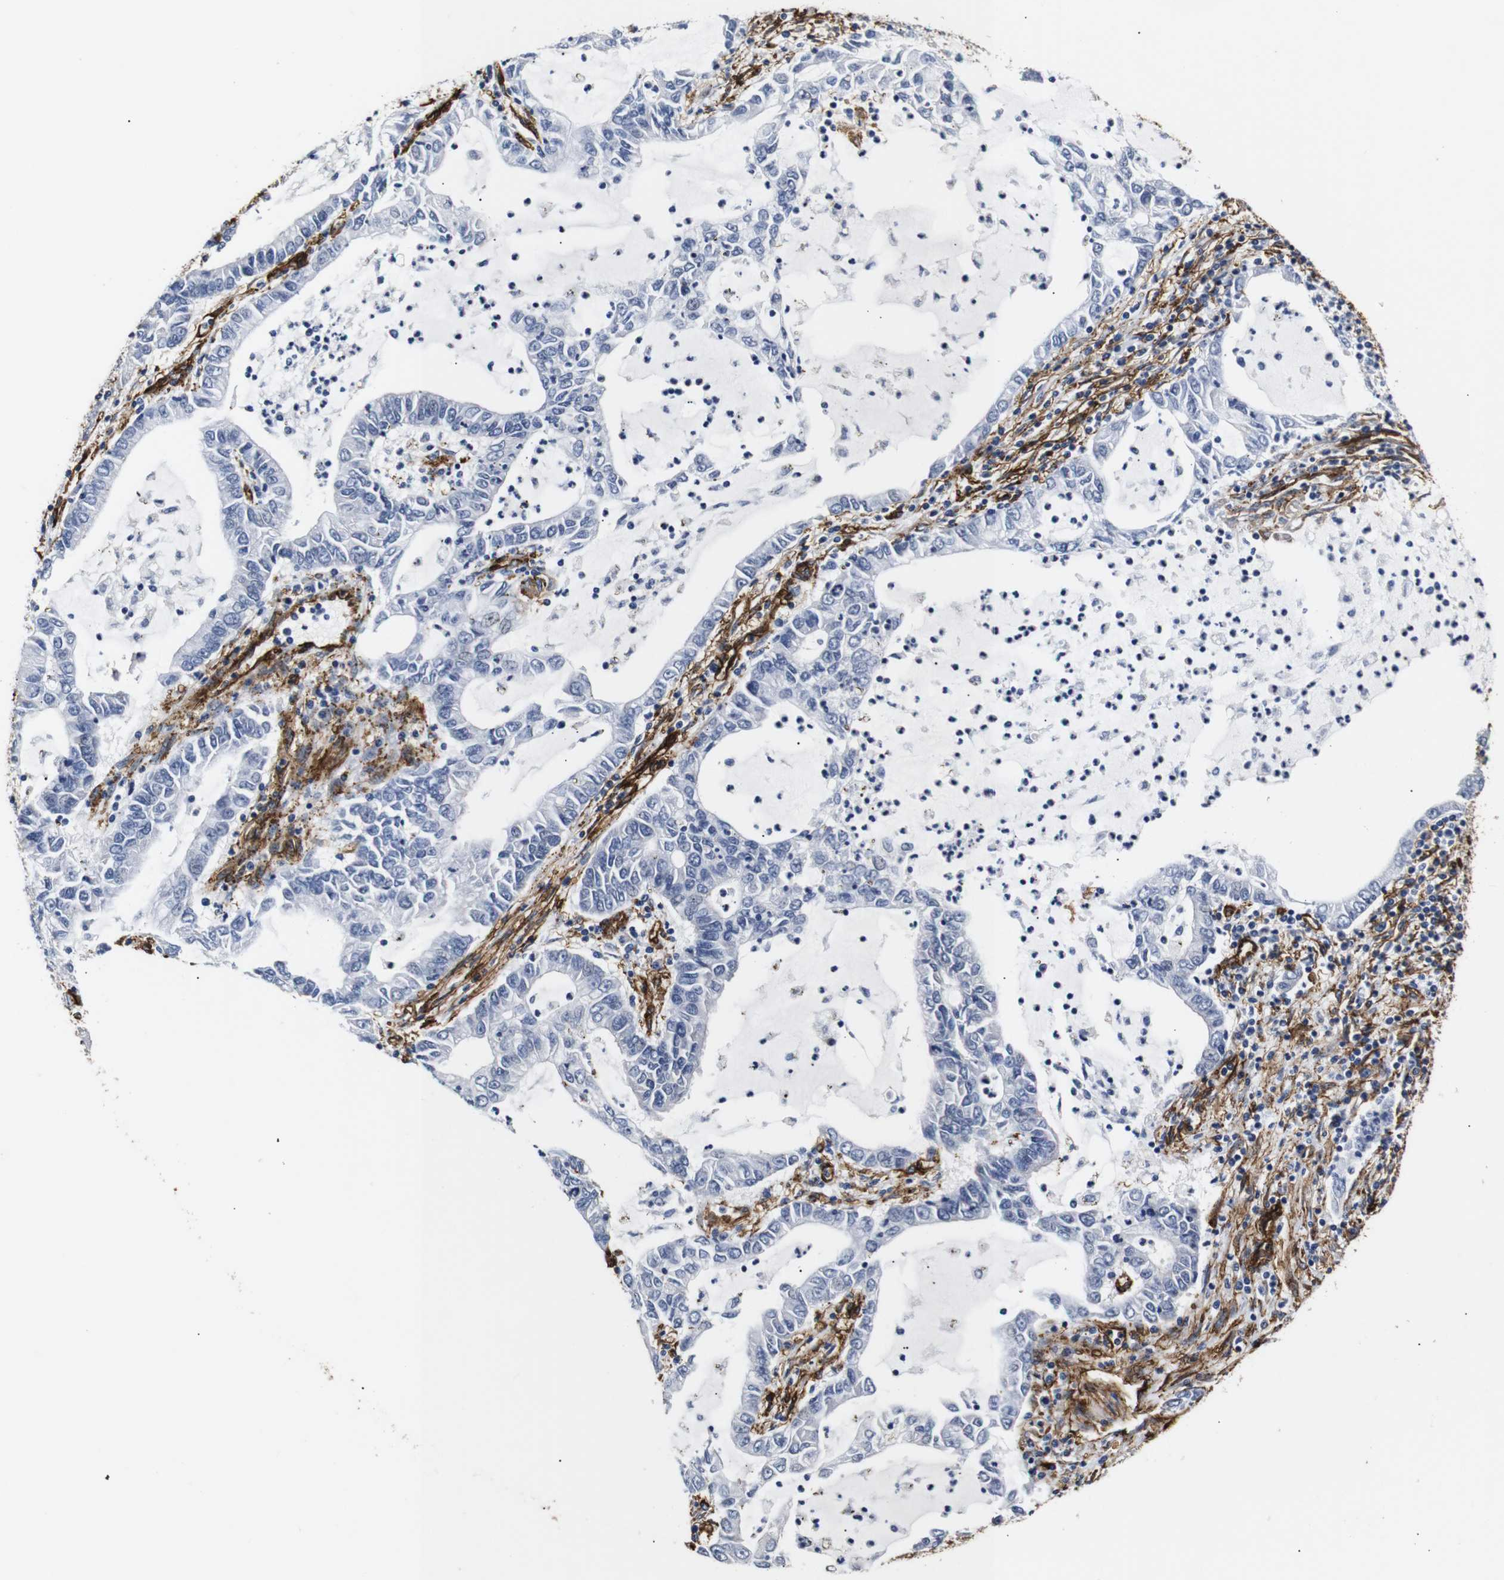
{"staining": {"intensity": "negative", "quantity": "none", "location": "none"}, "tissue": "lung cancer", "cell_type": "Tumor cells", "image_type": "cancer", "snomed": [{"axis": "morphology", "description": "Adenocarcinoma, NOS"}, {"axis": "topography", "description": "Lung"}], "caption": "DAB immunohistochemical staining of human adenocarcinoma (lung) shows no significant staining in tumor cells.", "gene": "CAV2", "patient": {"sex": "female", "age": 51}}